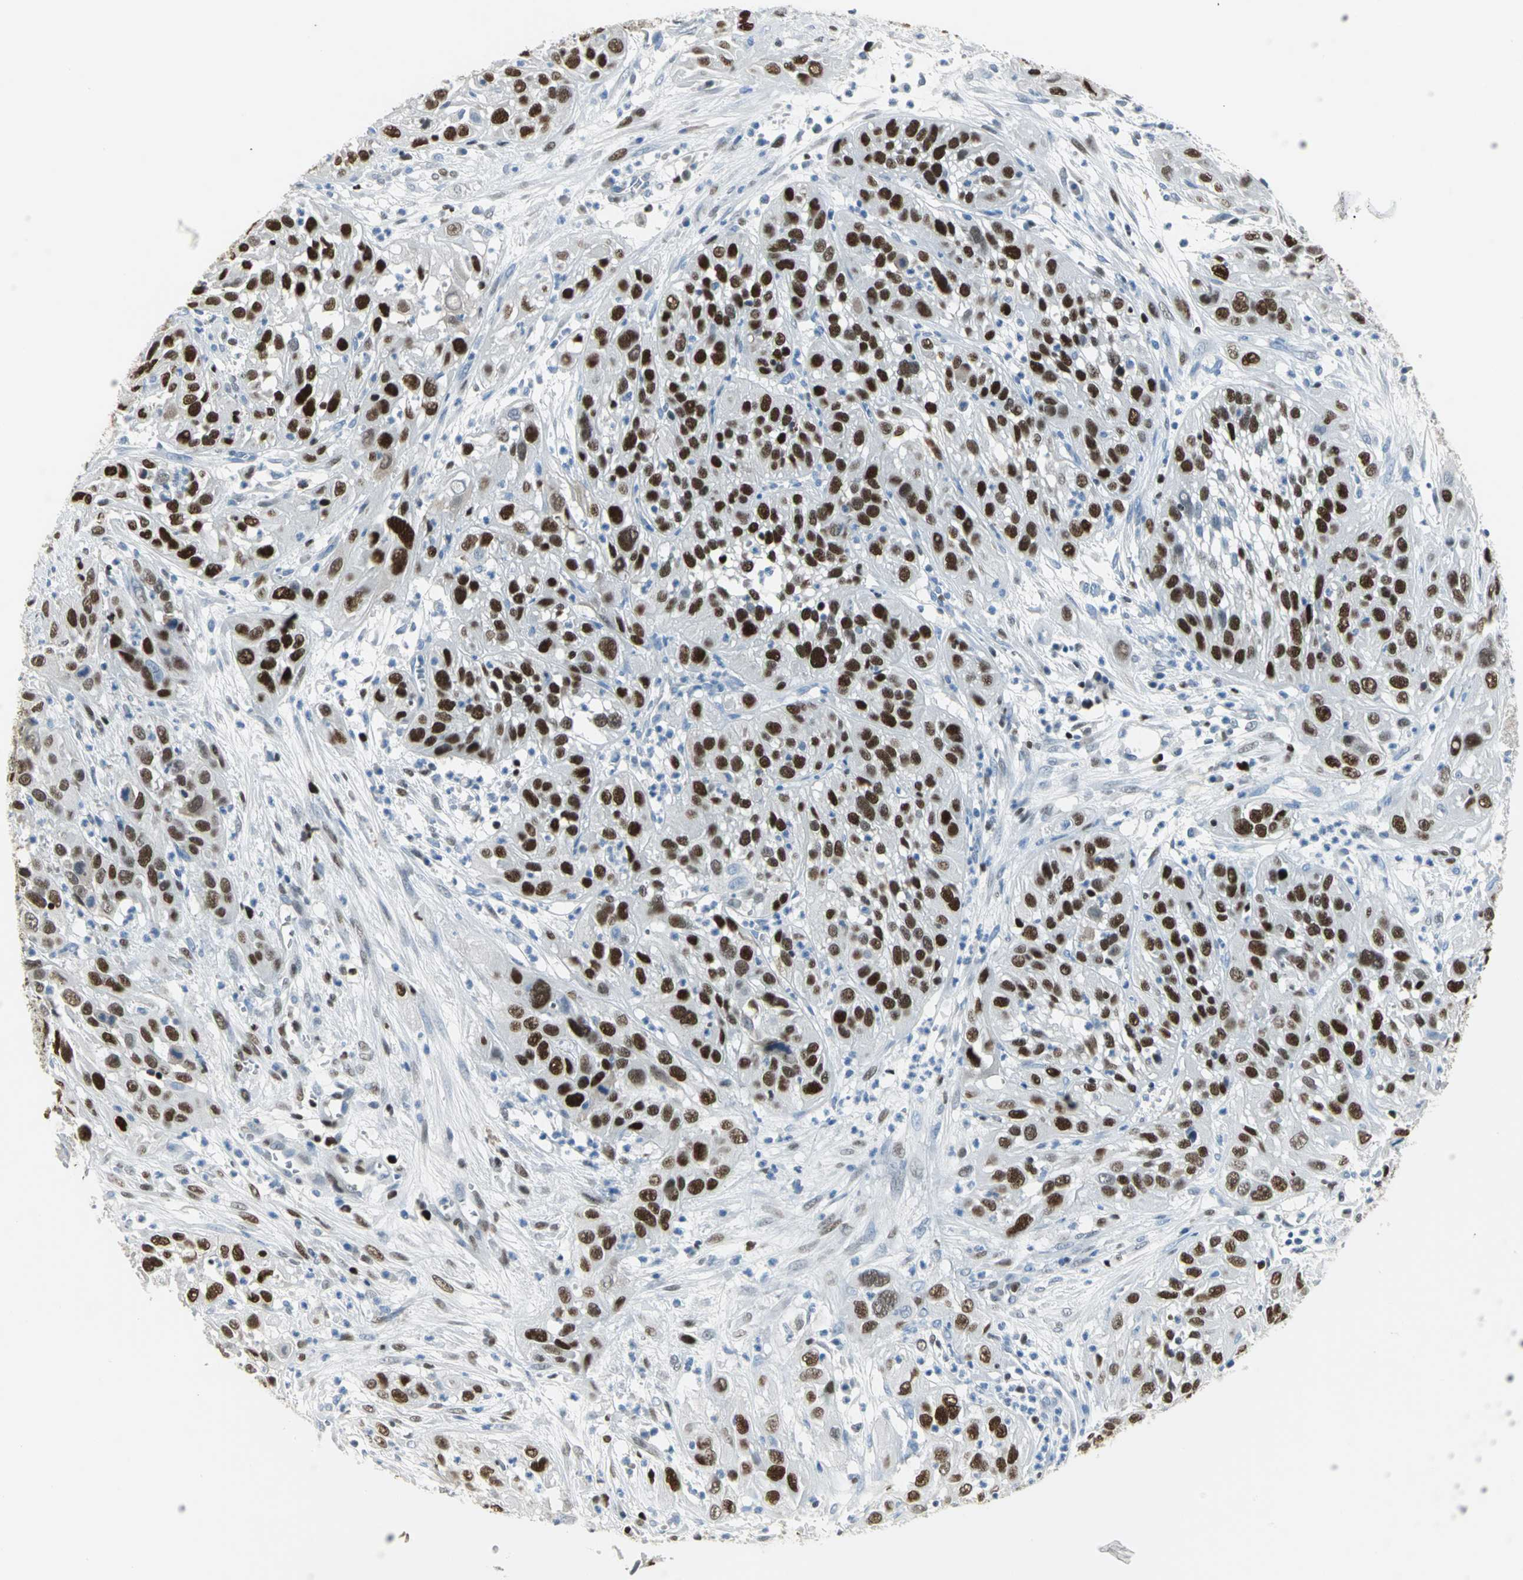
{"staining": {"intensity": "strong", "quantity": ">75%", "location": "nuclear"}, "tissue": "cervical cancer", "cell_type": "Tumor cells", "image_type": "cancer", "snomed": [{"axis": "morphology", "description": "Squamous cell carcinoma, NOS"}, {"axis": "topography", "description": "Cervix"}], "caption": "Cervical cancer (squamous cell carcinoma) tissue reveals strong nuclear staining in approximately >75% of tumor cells, visualized by immunohistochemistry.", "gene": "MCM3", "patient": {"sex": "female", "age": 32}}